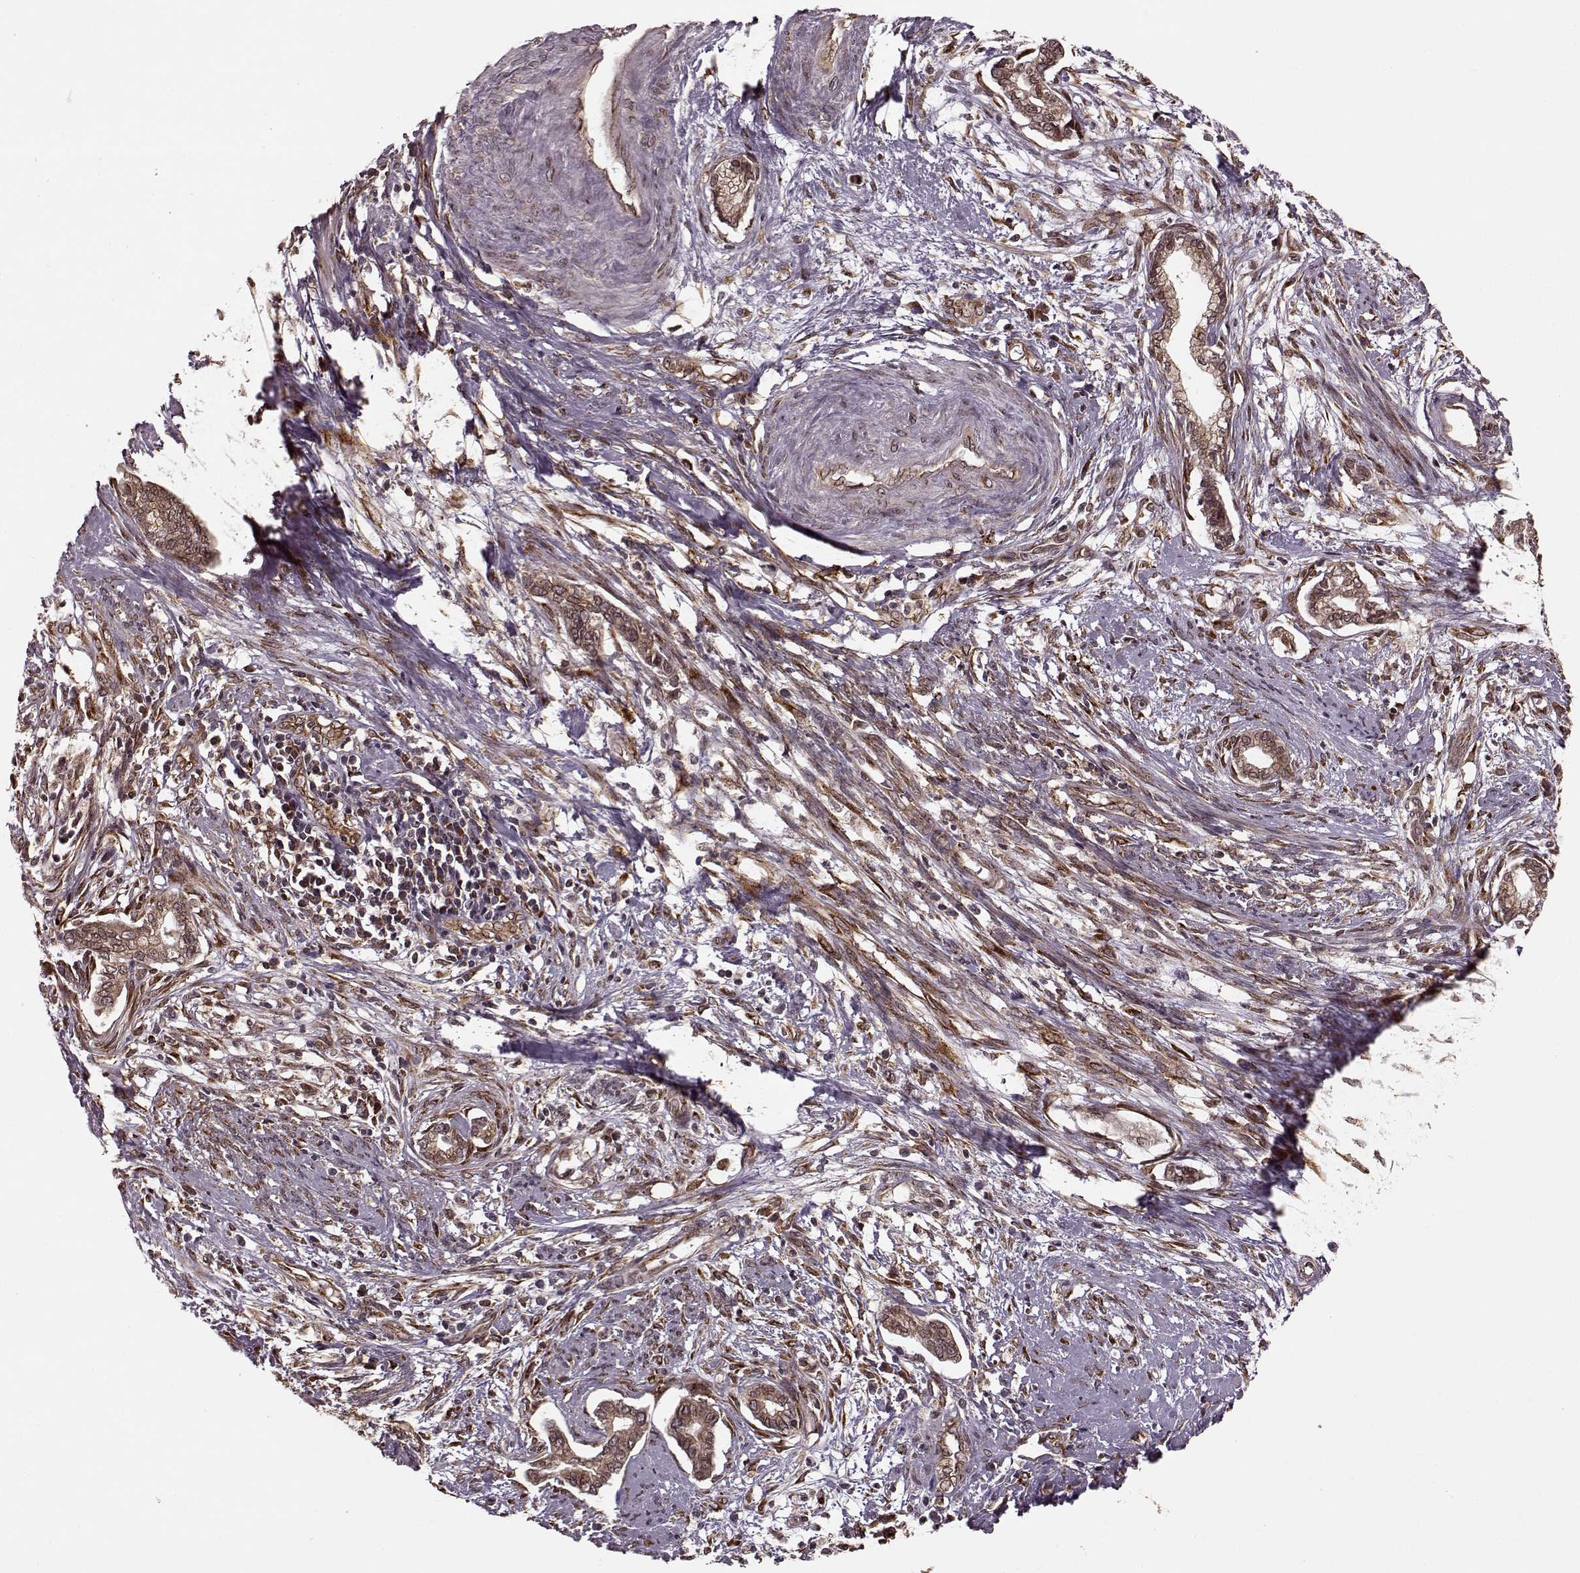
{"staining": {"intensity": "moderate", "quantity": ">75%", "location": "cytoplasmic/membranous"}, "tissue": "cervical cancer", "cell_type": "Tumor cells", "image_type": "cancer", "snomed": [{"axis": "morphology", "description": "Adenocarcinoma, NOS"}, {"axis": "topography", "description": "Cervix"}], "caption": "This micrograph demonstrates immunohistochemistry staining of cervical cancer, with medium moderate cytoplasmic/membranous positivity in about >75% of tumor cells.", "gene": "YIPF5", "patient": {"sex": "female", "age": 62}}